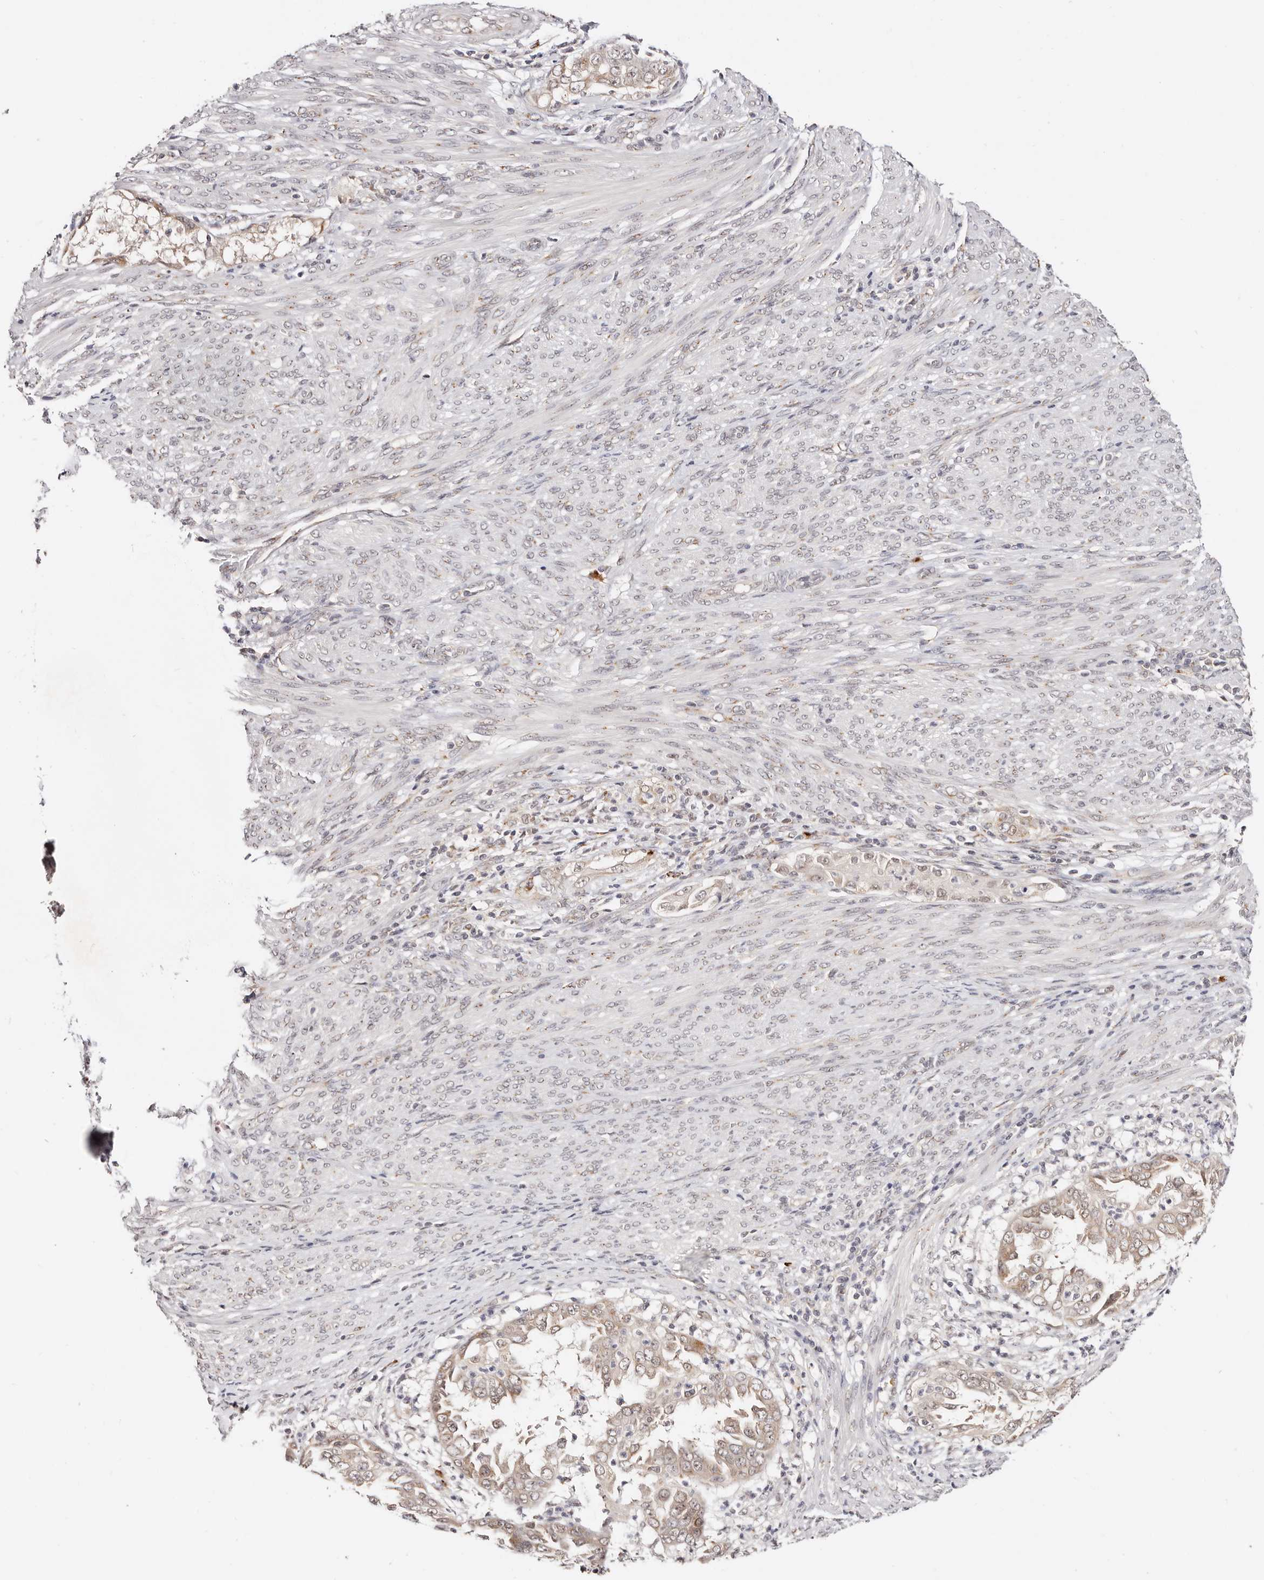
{"staining": {"intensity": "weak", "quantity": ">75%", "location": "cytoplasmic/membranous,nuclear"}, "tissue": "endometrial cancer", "cell_type": "Tumor cells", "image_type": "cancer", "snomed": [{"axis": "morphology", "description": "Adenocarcinoma, NOS"}, {"axis": "topography", "description": "Endometrium"}], "caption": "DAB immunohistochemical staining of human endometrial cancer shows weak cytoplasmic/membranous and nuclear protein staining in about >75% of tumor cells. Using DAB (3,3'-diaminobenzidine) (brown) and hematoxylin (blue) stains, captured at high magnification using brightfield microscopy.", "gene": "VIPAS39", "patient": {"sex": "female", "age": 85}}